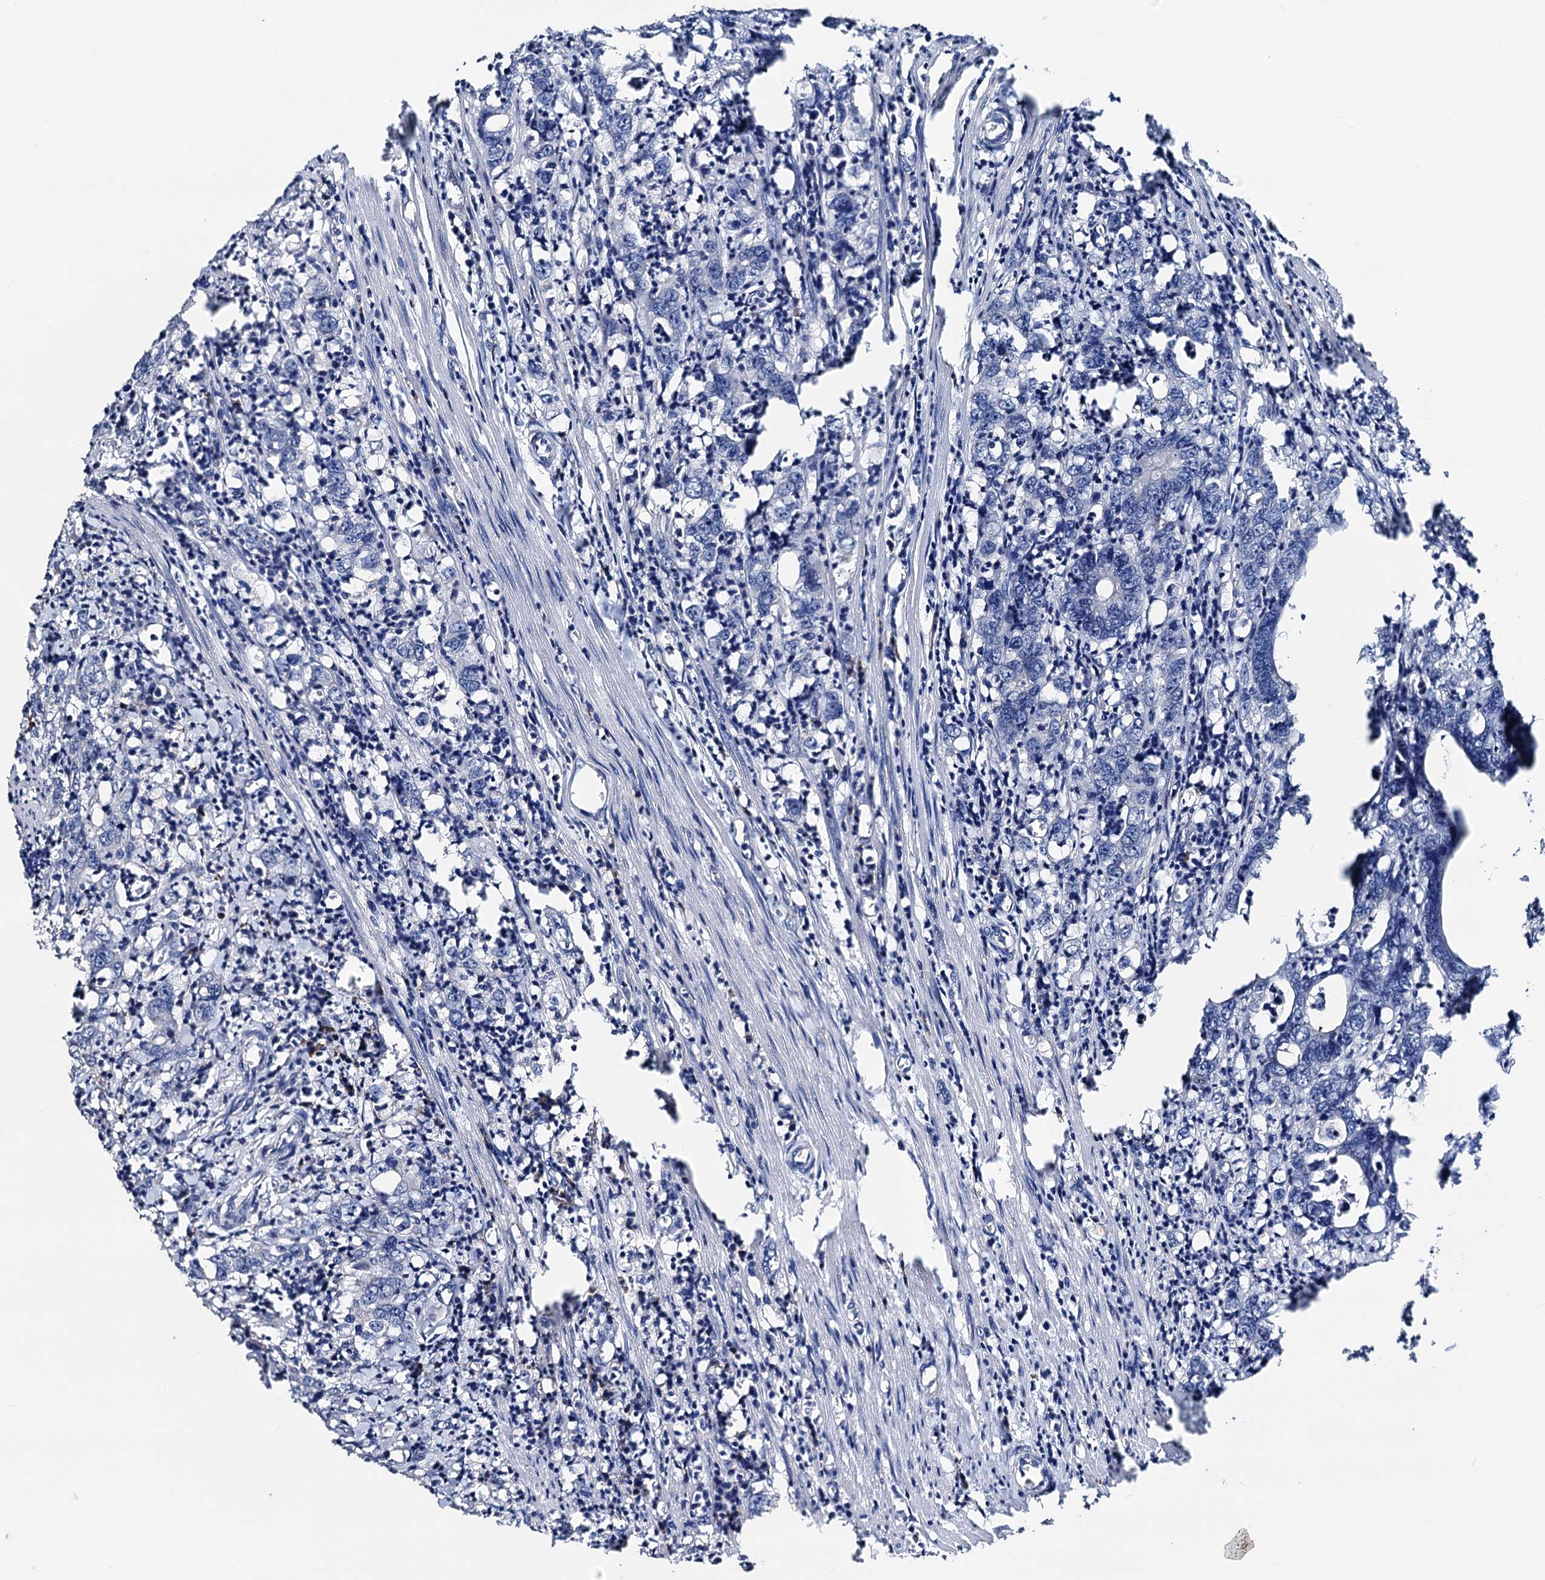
{"staining": {"intensity": "negative", "quantity": "none", "location": "none"}, "tissue": "colorectal cancer", "cell_type": "Tumor cells", "image_type": "cancer", "snomed": [{"axis": "morphology", "description": "Adenocarcinoma, NOS"}, {"axis": "topography", "description": "Colon"}], "caption": "Immunohistochemistry (IHC) photomicrograph of neoplastic tissue: human colorectal cancer (adenocarcinoma) stained with DAB (3,3'-diaminobenzidine) demonstrates no significant protein positivity in tumor cells. (DAB (3,3'-diaminobenzidine) IHC with hematoxylin counter stain).", "gene": "AKAP11", "patient": {"sex": "female", "age": 75}}